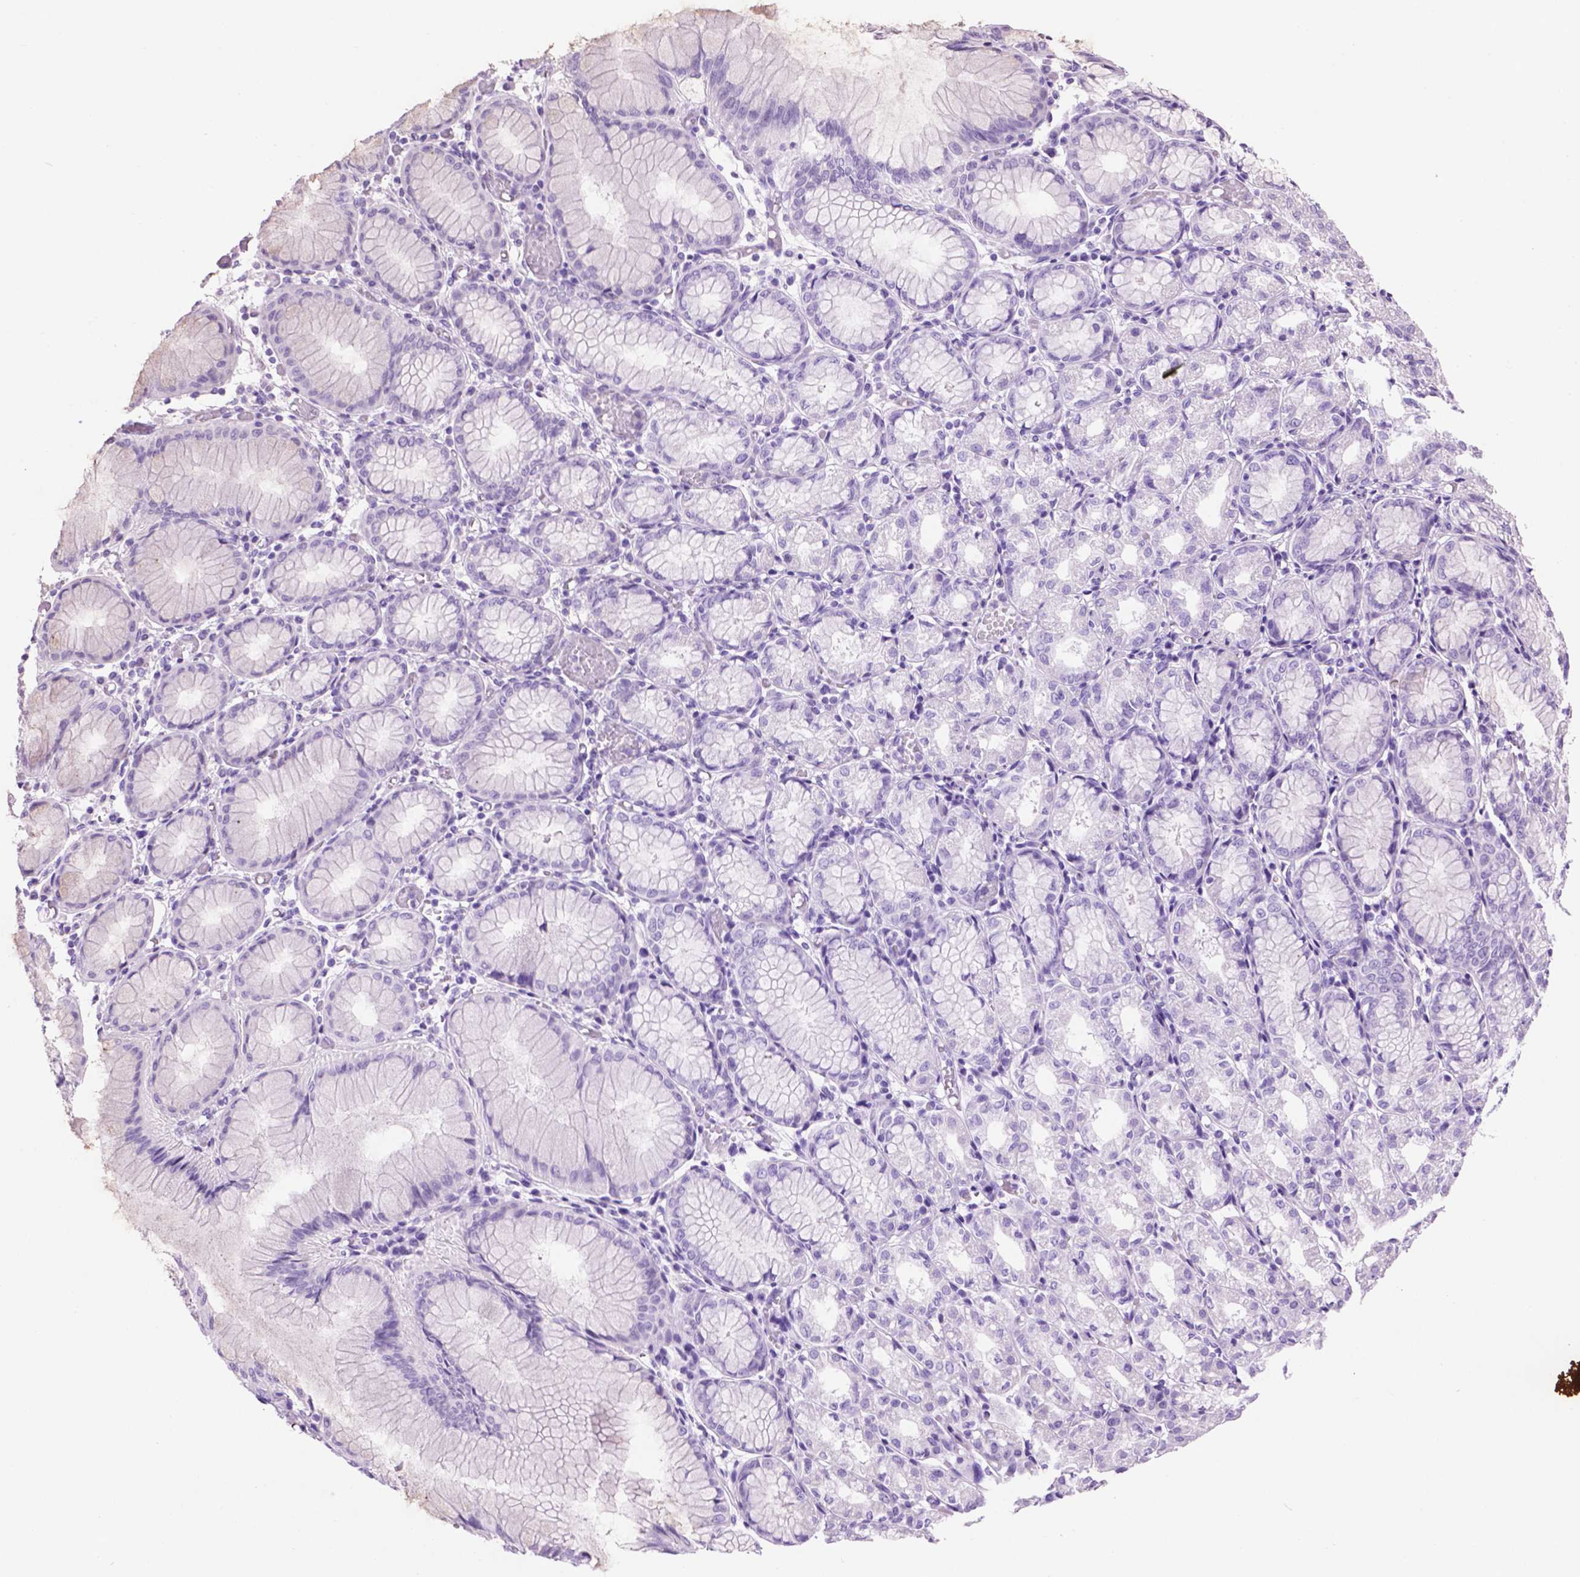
{"staining": {"intensity": "negative", "quantity": "none", "location": "none"}, "tissue": "stomach", "cell_type": "Glandular cells", "image_type": "normal", "snomed": [{"axis": "morphology", "description": "Normal tissue, NOS"}, {"axis": "topography", "description": "Stomach"}], "caption": "An immunohistochemistry (IHC) histopathology image of benign stomach is shown. There is no staining in glandular cells of stomach. (DAB IHC with hematoxylin counter stain).", "gene": "CRYBA4", "patient": {"sex": "female", "age": 57}}